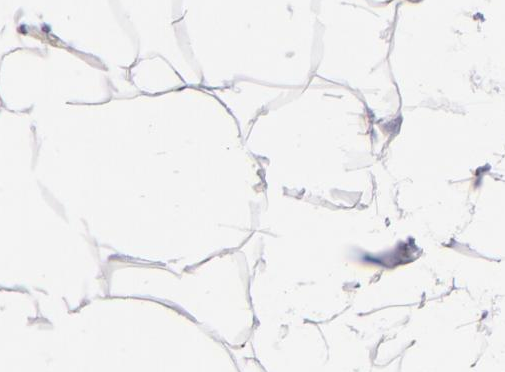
{"staining": {"intensity": "negative", "quantity": "none", "location": "none"}, "tissue": "adipose tissue", "cell_type": "Adipocytes", "image_type": "normal", "snomed": [{"axis": "morphology", "description": "Normal tissue, NOS"}, {"axis": "morphology", "description": "Duct carcinoma"}, {"axis": "topography", "description": "Breast"}, {"axis": "topography", "description": "Adipose tissue"}], "caption": "Protein analysis of normal adipose tissue displays no significant expression in adipocytes. (Brightfield microscopy of DAB (3,3'-diaminobenzidine) IHC at high magnification).", "gene": "JUP", "patient": {"sex": "female", "age": 37}}